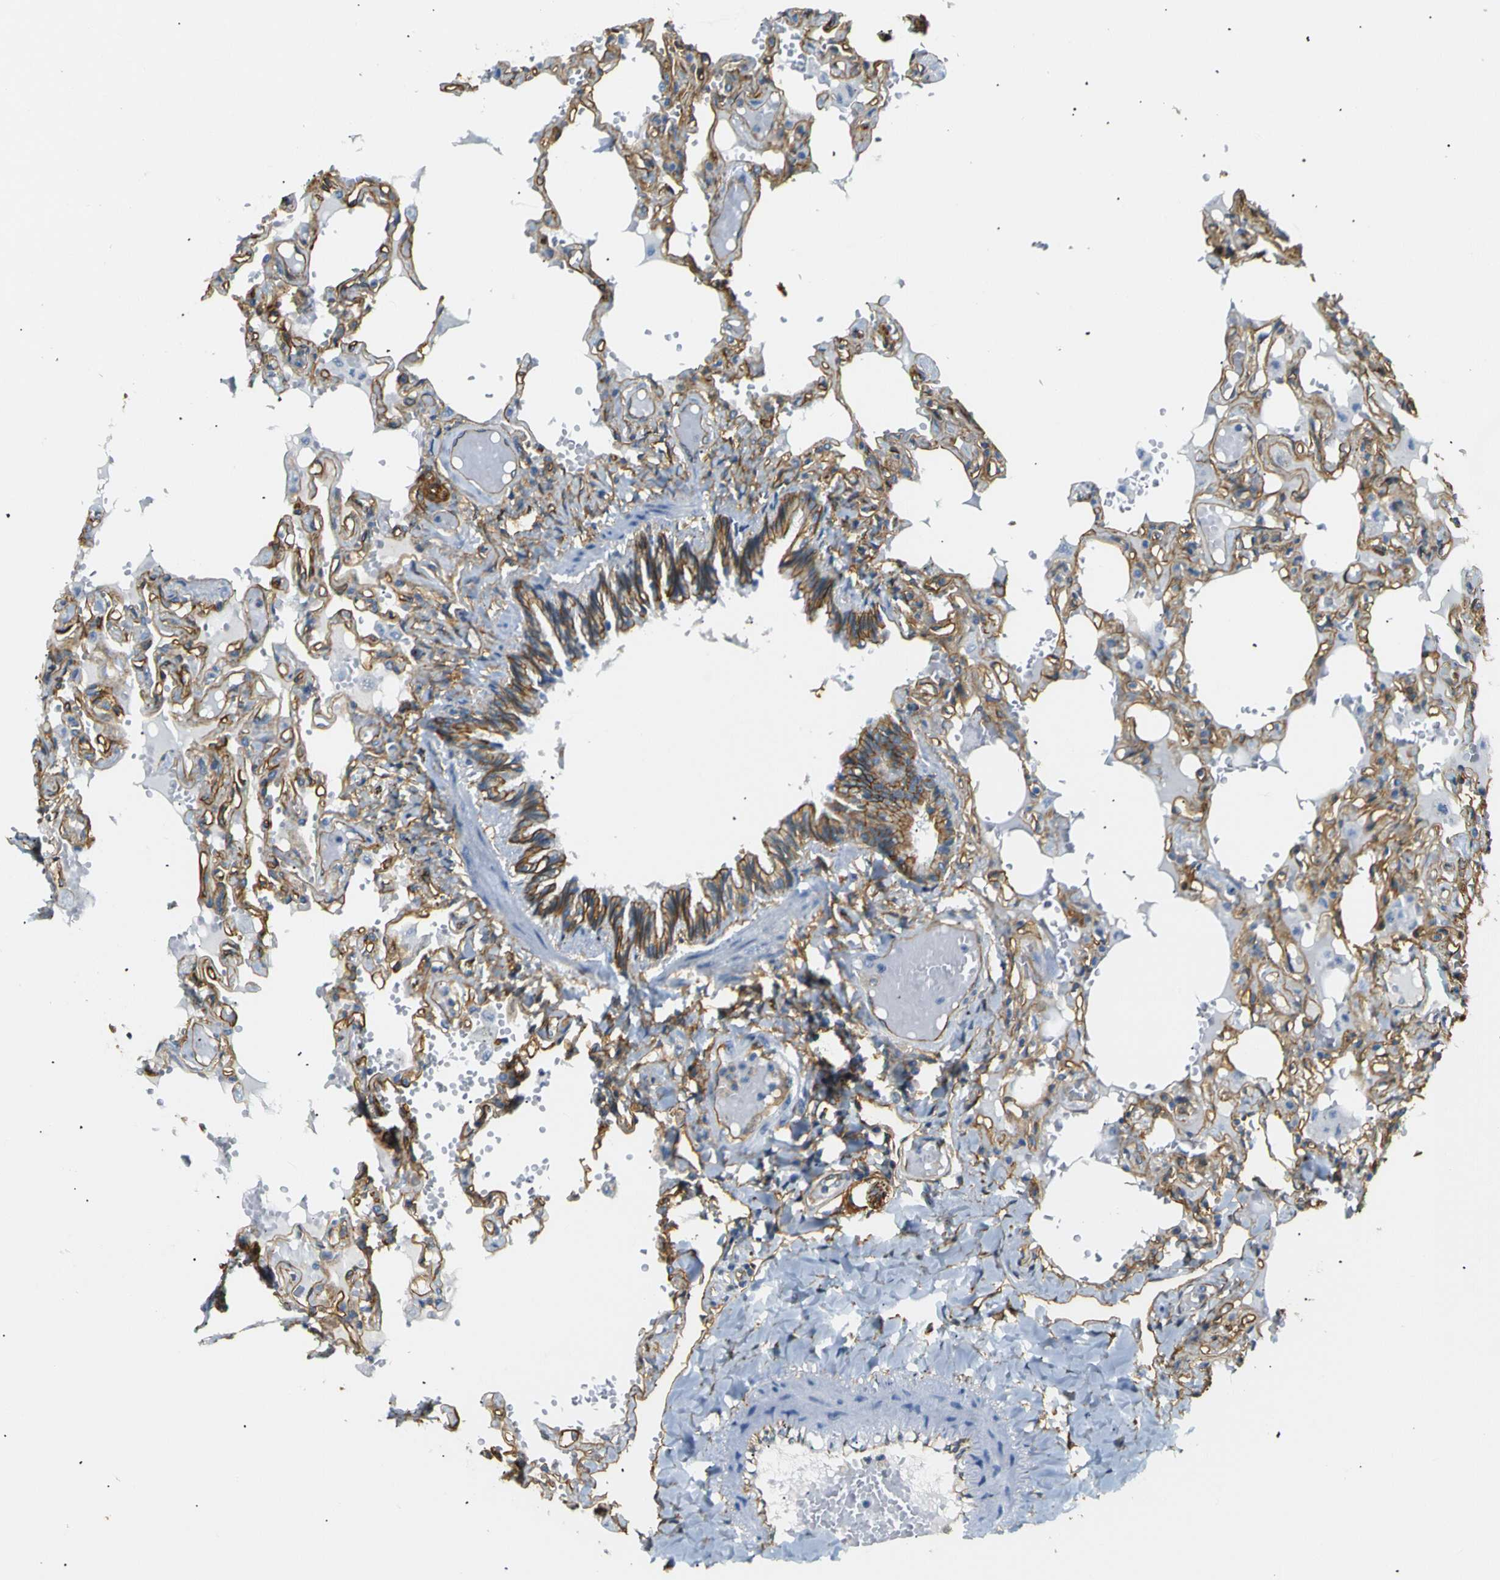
{"staining": {"intensity": "moderate", "quantity": ">75%", "location": "cytoplasmic/membranous"}, "tissue": "lung", "cell_type": "Alveolar cells", "image_type": "normal", "snomed": [{"axis": "morphology", "description": "Normal tissue, NOS"}, {"axis": "topography", "description": "Lung"}], "caption": "Protein expression analysis of normal lung reveals moderate cytoplasmic/membranous staining in about >75% of alveolar cells.", "gene": "SPTBN1", "patient": {"sex": "male", "age": 21}}